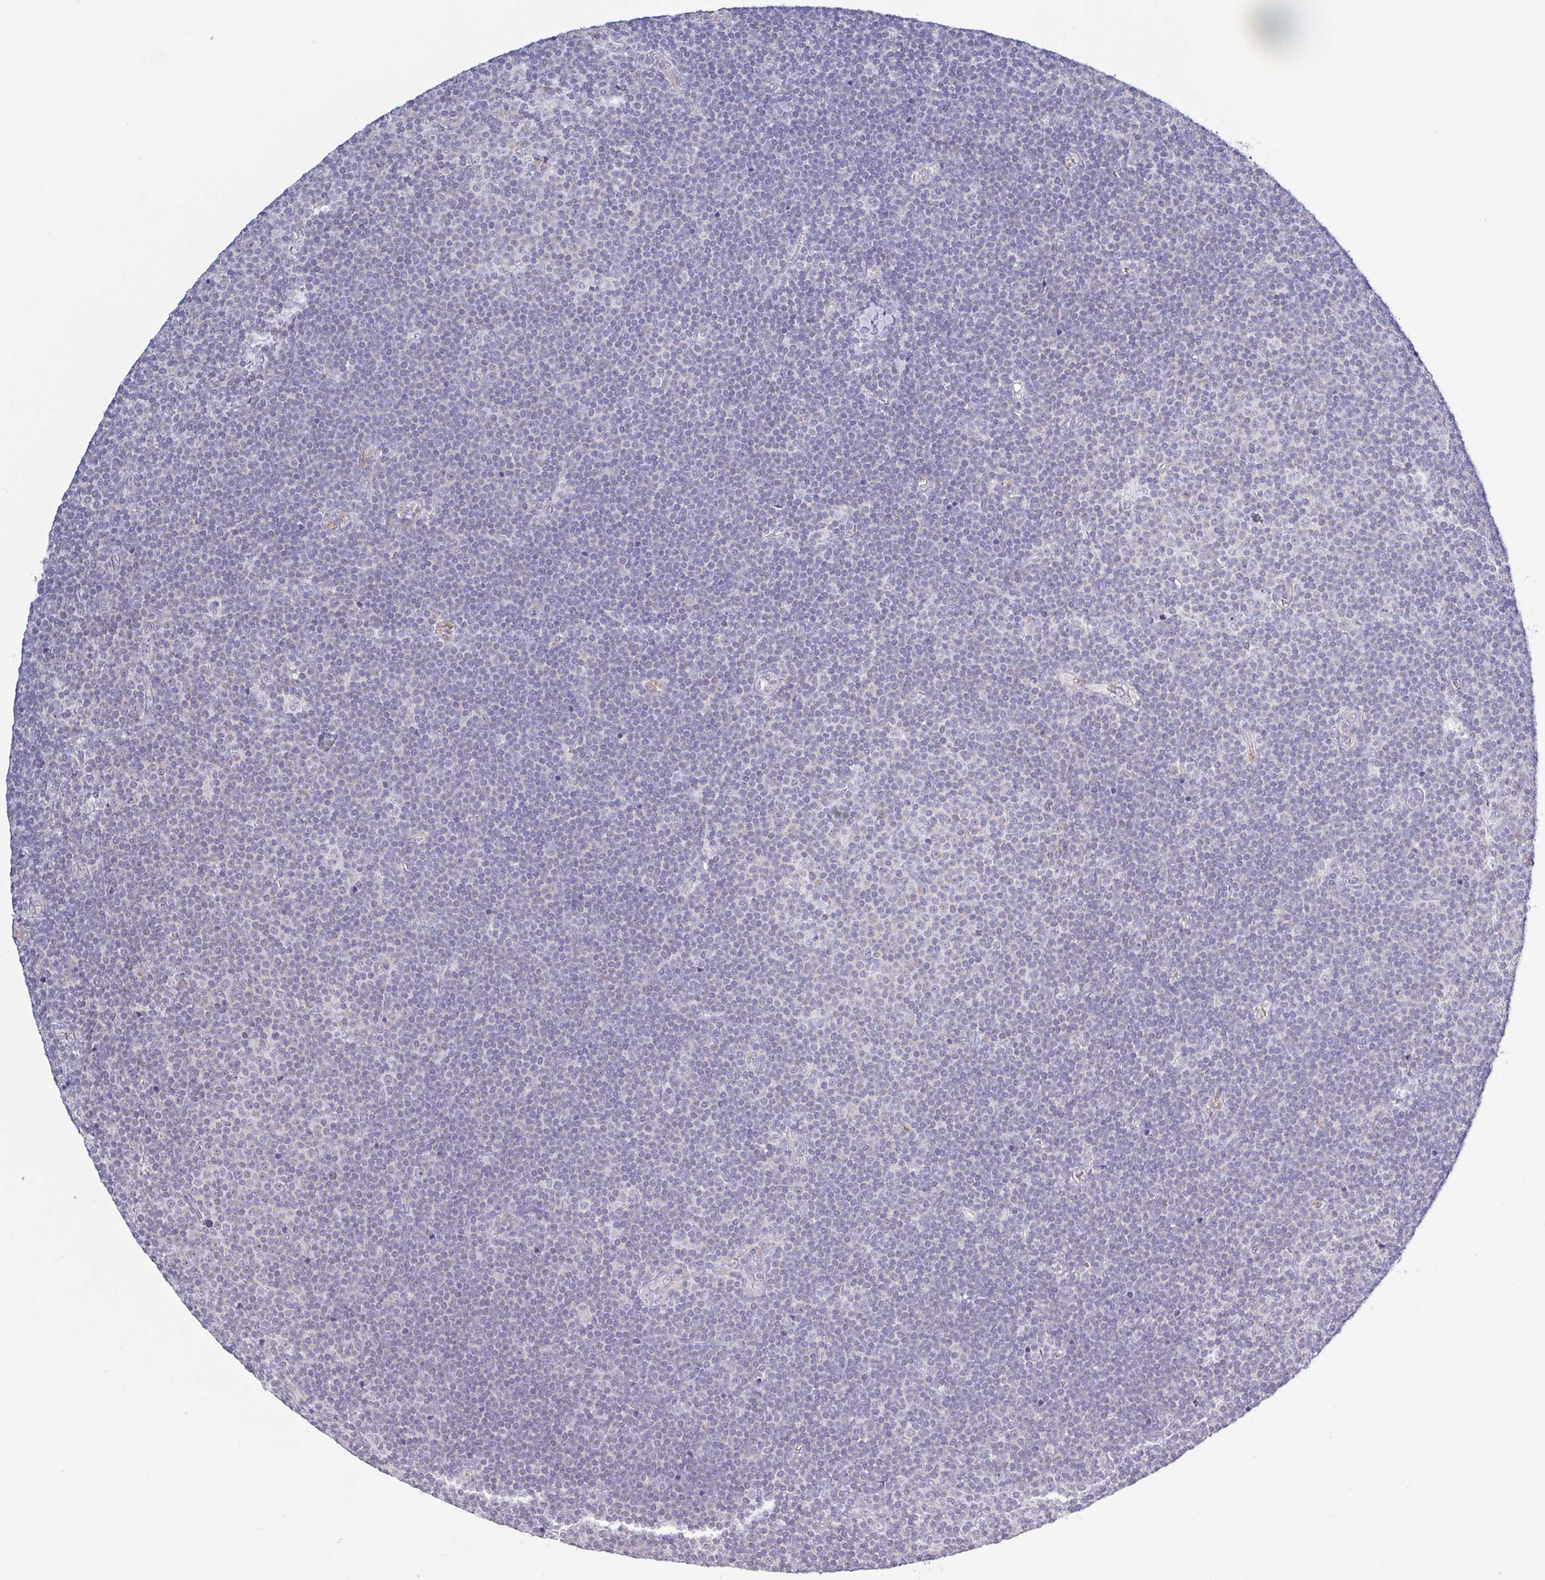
{"staining": {"intensity": "negative", "quantity": "none", "location": "none"}, "tissue": "lymphoma", "cell_type": "Tumor cells", "image_type": "cancer", "snomed": [{"axis": "morphology", "description": "Malignant lymphoma, non-Hodgkin's type, Low grade"}, {"axis": "topography", "description": "Lymph node"}], "caption": "Immunohistochemistry of lymphoma reveals no expression in tumor cells. (DAB (3,3'-diaminobenzidine) immunohistochemistry (IHC) visualized using brightfield microscopy, high magnification).", "gene": "PLCD4", "patient": {"sex": "male", "age": 48}}